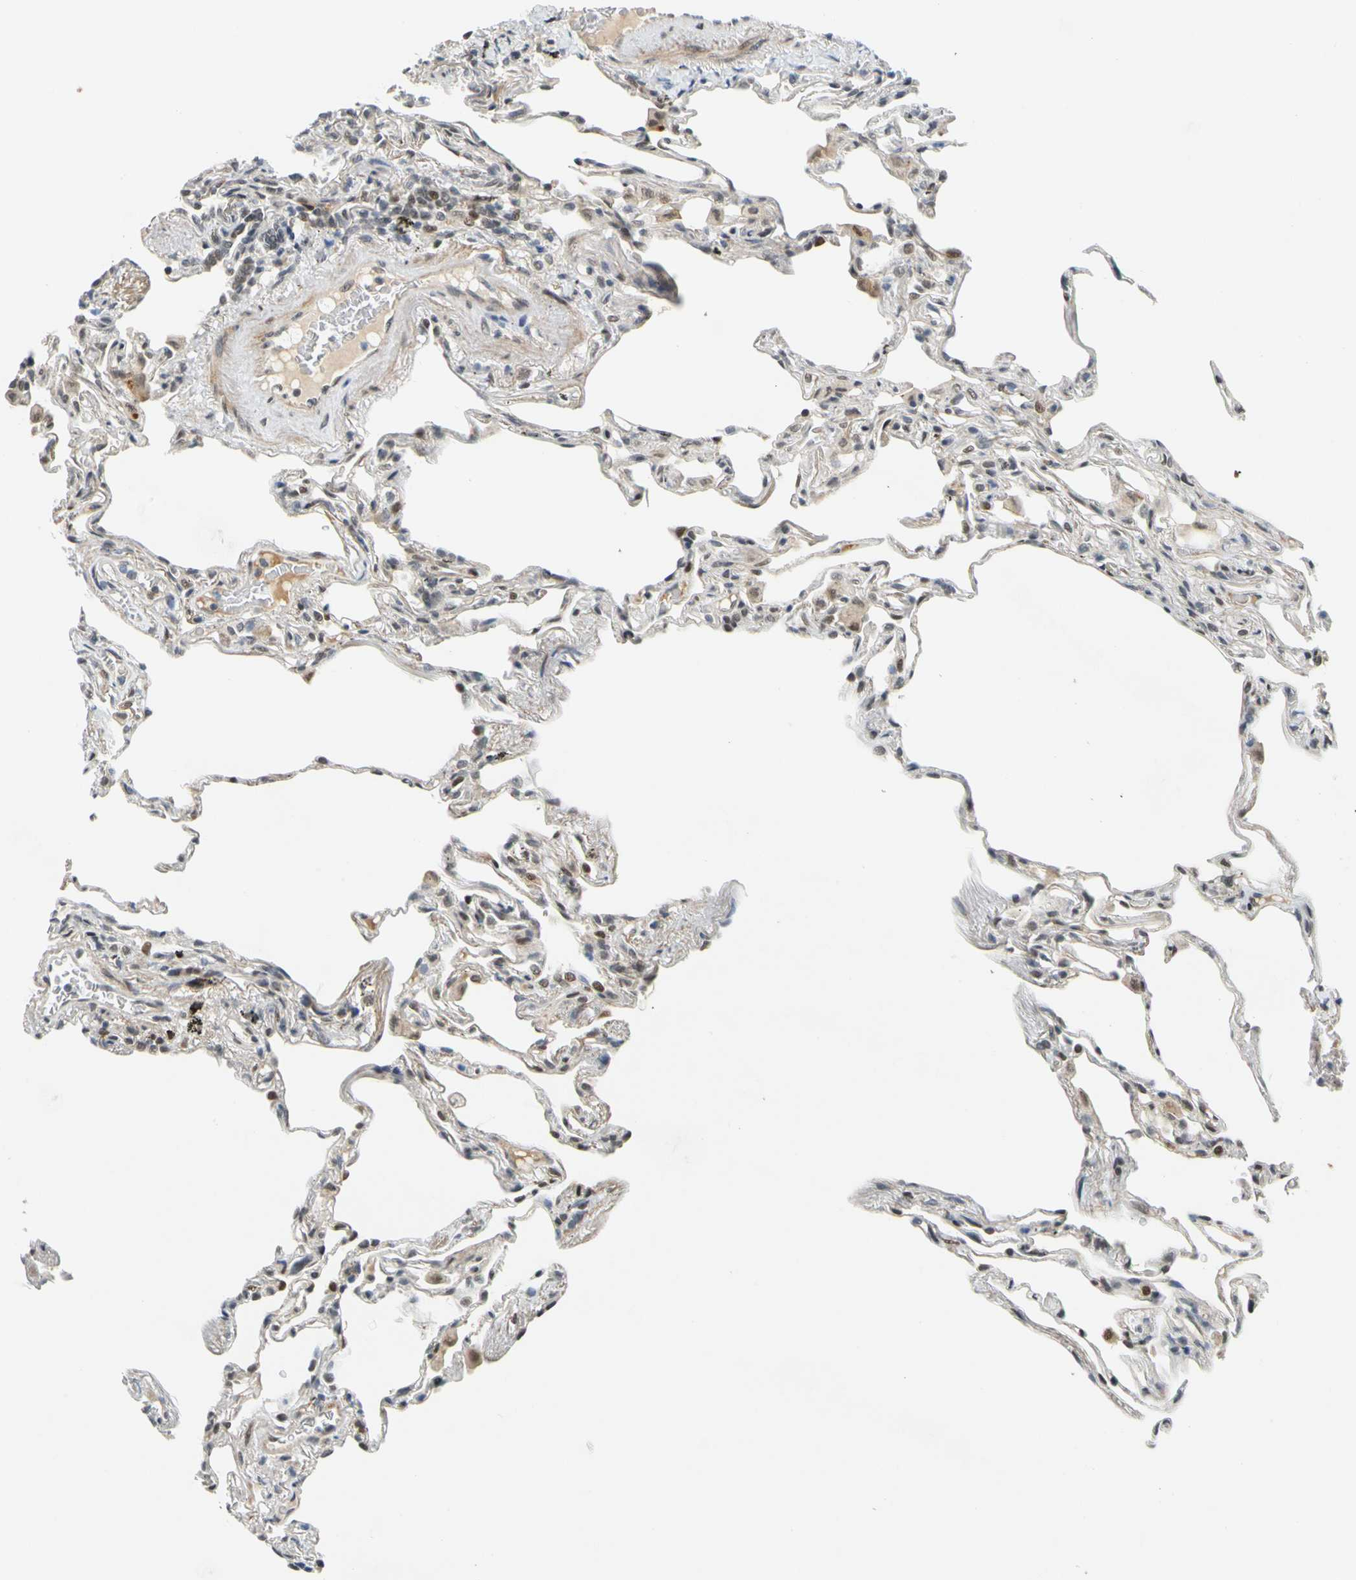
{"staining": {"intensity": "weak", "quantity": ">75%", "location": "cytoplasmic/membranous,nuclear"}, "tissue": "lung", "cell_type": "Alveolar cells", "image_type": "normal", "snomed": [{"axis": "morphology", "description": "Normal tissue, NOS"}, {"axis": "morphology", "description": "Inflammation, NOS"}, {"axis": "topography", "description": "Lung"}], "caption": "Brown immunohistochemical staining in normal human lung reveals weak cytoplasmic/membranous,nuclear staining in about >75% of alveolar cells.", "gene": "POGZ", "patient": {"sex": "male", "age": 69}}